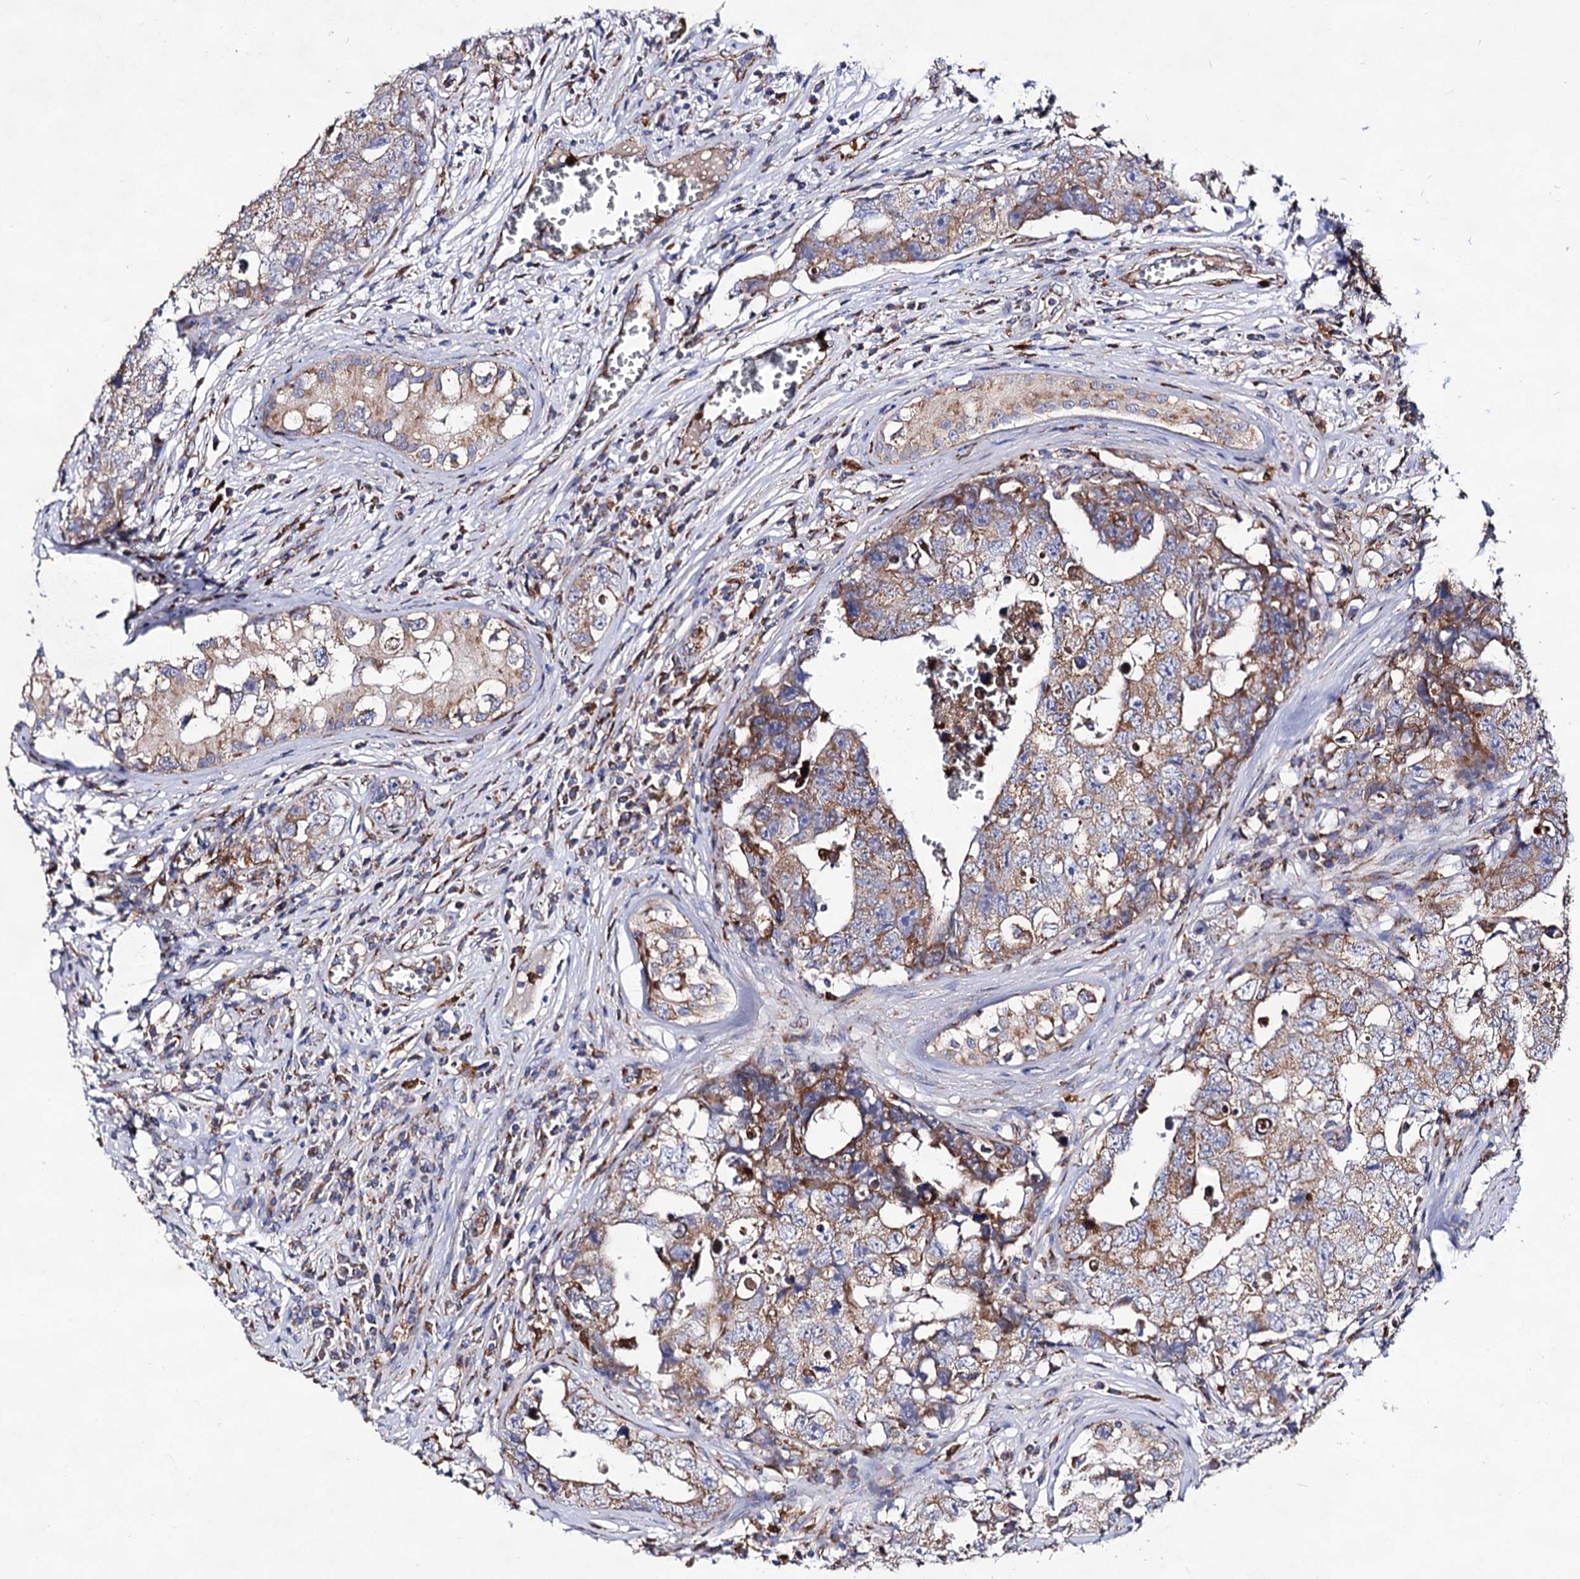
{"staining": {"intensity": "moderate", "quantity": ">75%", "location": "cytoplasmic/membranous"}, "tissue": "testis cancer", "cell_type": "Tumor cells", "image_type": "cancer", "snomed": [{"axis": "morphology", "description": "Carcinoma, Embryonal, NOS"}, {"axis": "topography", "description": "Testis"}], "caption": "Testis embryonal carcinoma stained for a protein (brown) shows moderate cytoplasmic/membranous positive expression in about >75% of tumor cells.", "gene": "ACAD9", "patient": {"sex": "male", "age": 17}}